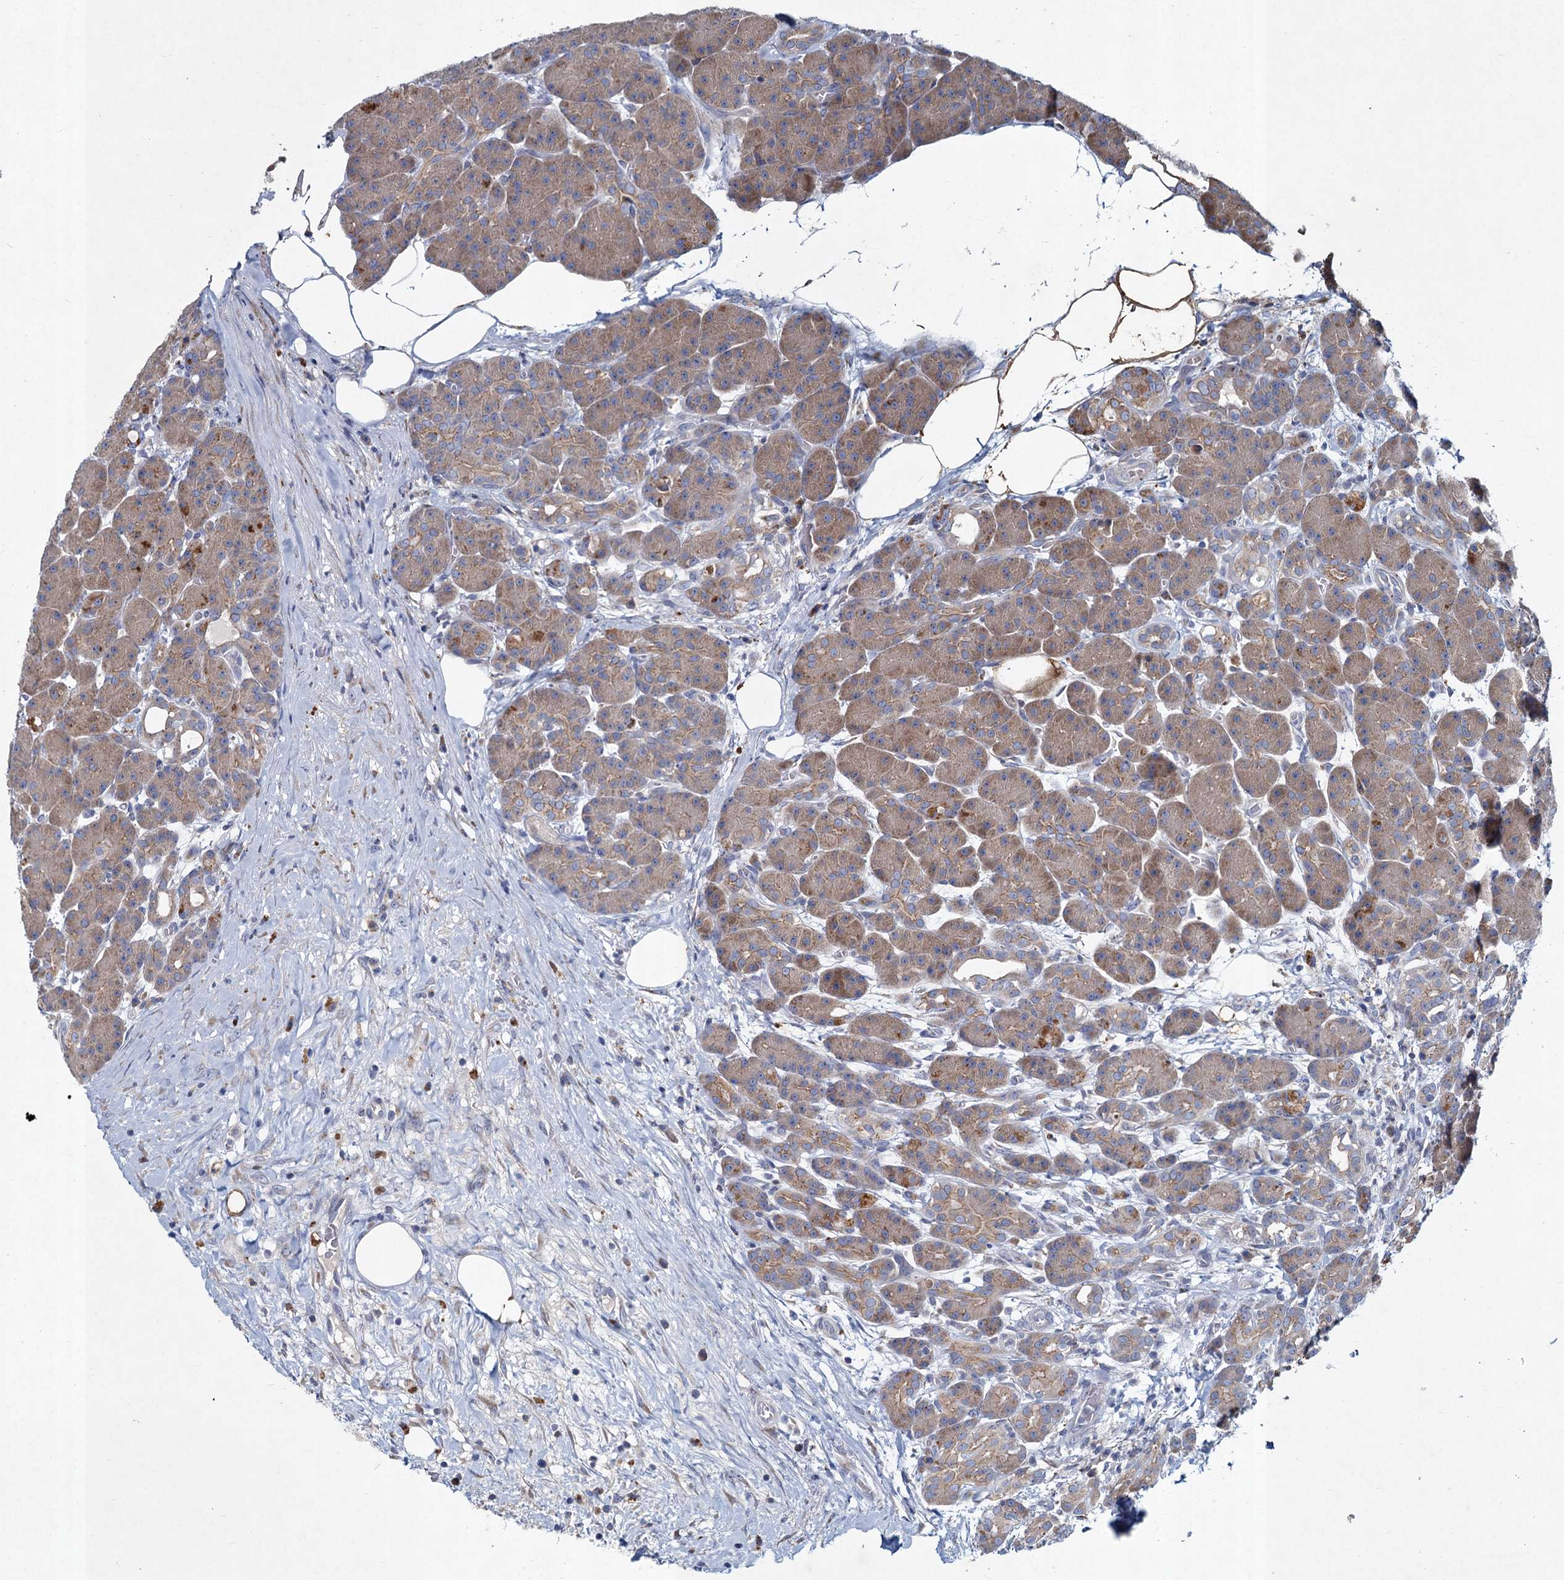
{"staining": {"intensity": "moderate", "quantity": ">75%", "location": "cytoplasmic/membranous"}, "tissue": "pancreas", "cell_type": "Exocrine glandular cells", "image_type": "normal", "snomed": [{"axis": "morphology", "description": "Normal tissue, NOS"}, {"axis": "topography", "description": "Pancreas"}], "caption": "The immunohistochemical stain highlights moderate cytoplasmic/membranous expression in exocrine glandular cells of normal pancreas. The staining is performed using DAB (3,3'-diaminobenzidine) brown chromogen to label protein expression. The nuclei are counter-stained blue using hematoxylin.", "gene": "TMX2", "patient": {"sex": "male", "age": 63}}